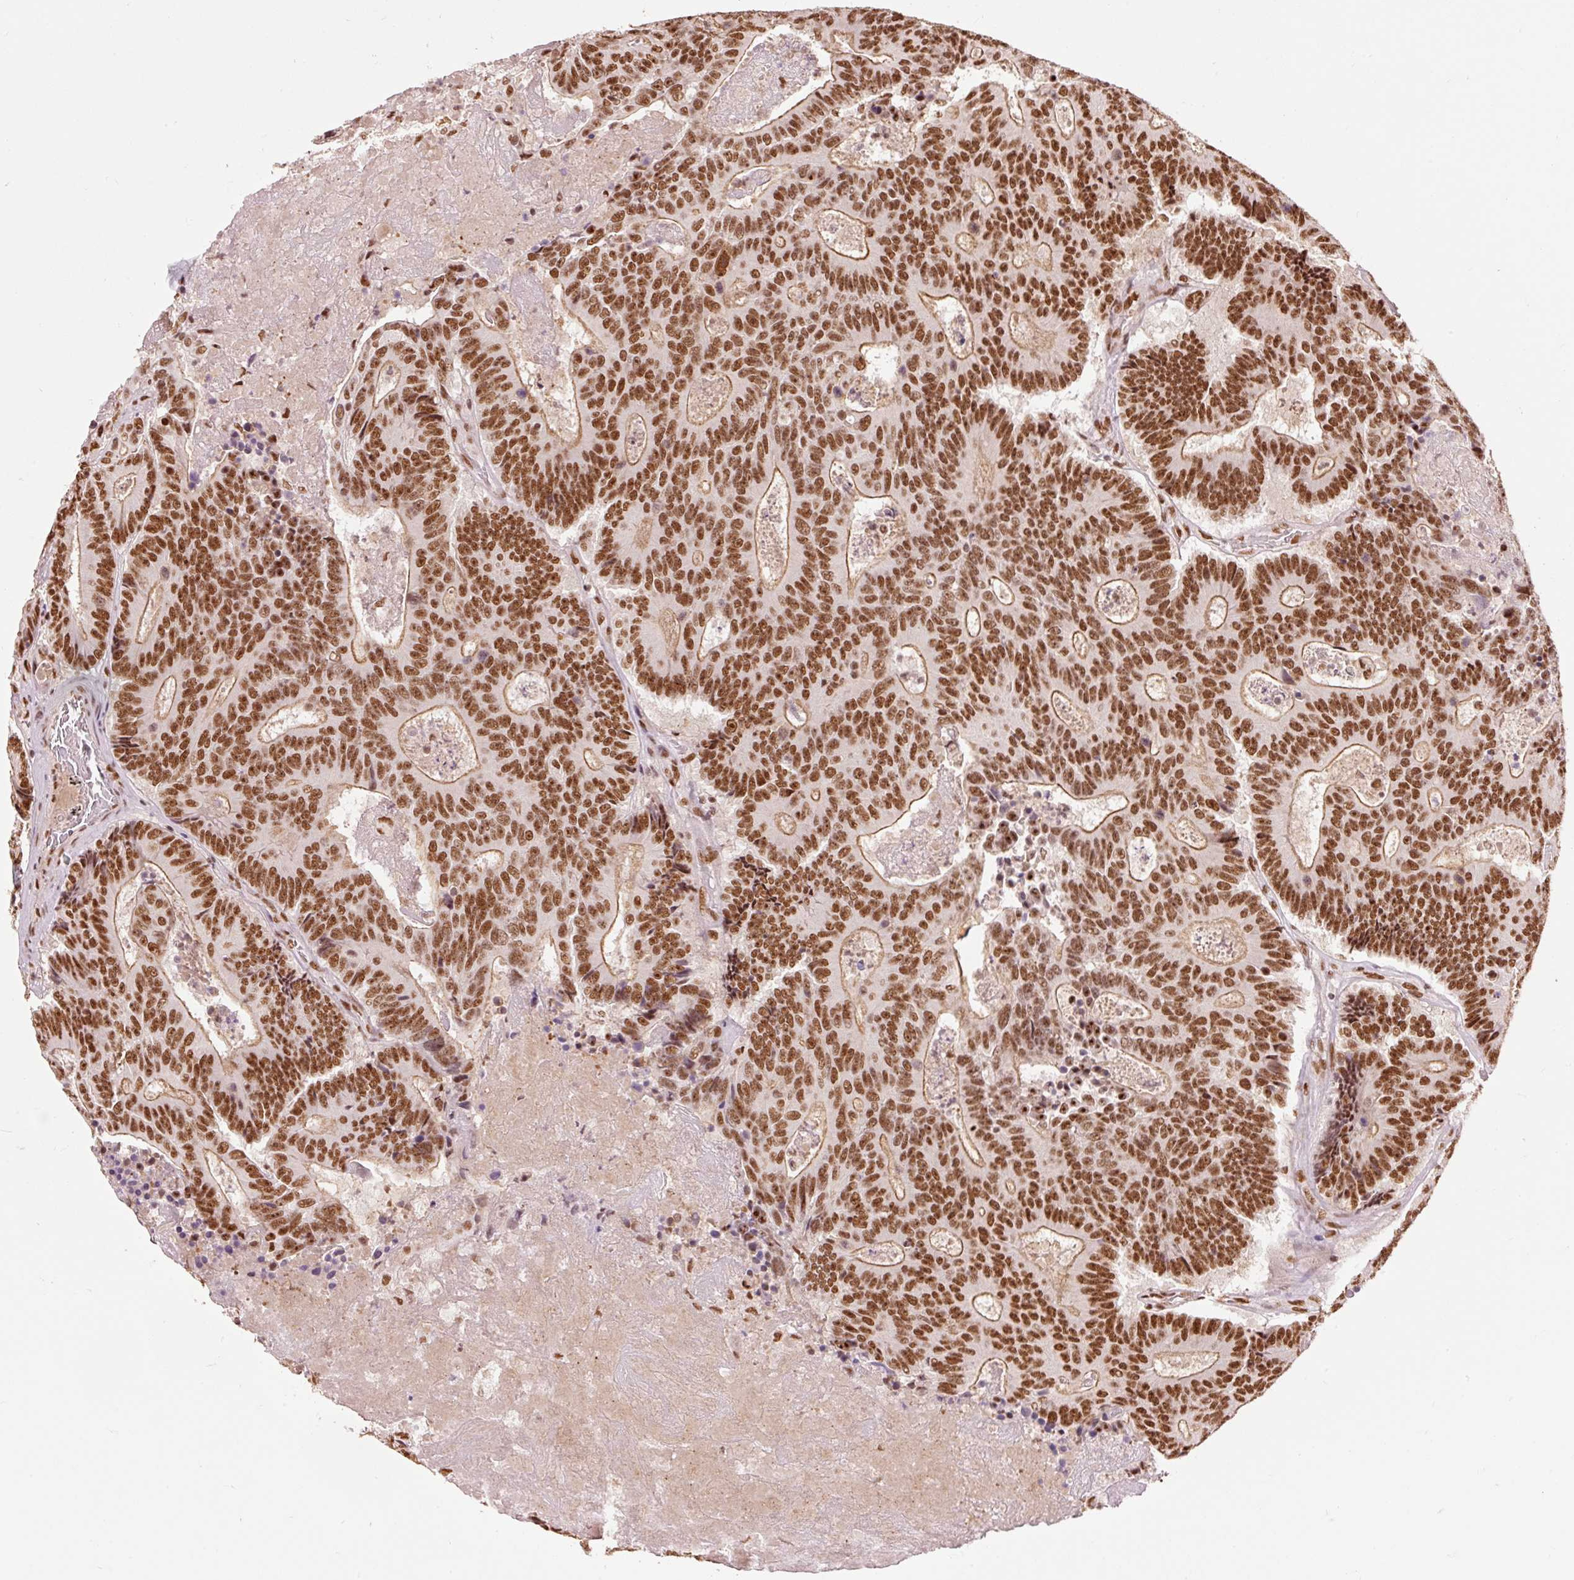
{"staining": {"intensity": "strong", "quantity": ">75%", "location": "cytoplasmic/membranous,nuclear"}, "tissue": "colorectal cancer", "cell_type": "Tumor cells", "image_type": "cancer", "snomed": [{"axis": "morphology", "description": "Adenocarcinoma, NOS"}, {"axis": "topography", "description": "Colon"}], "caption": "Approximately >75% of tumor cells in human colorectal adenocarcinoma exhibit strong cytoplasmic/membranous and nuclear protein expression as visualized by brown immunohistochemical staining.", "gene": "ZBTB44", "patient": {"sex": "male", "age": 83}}